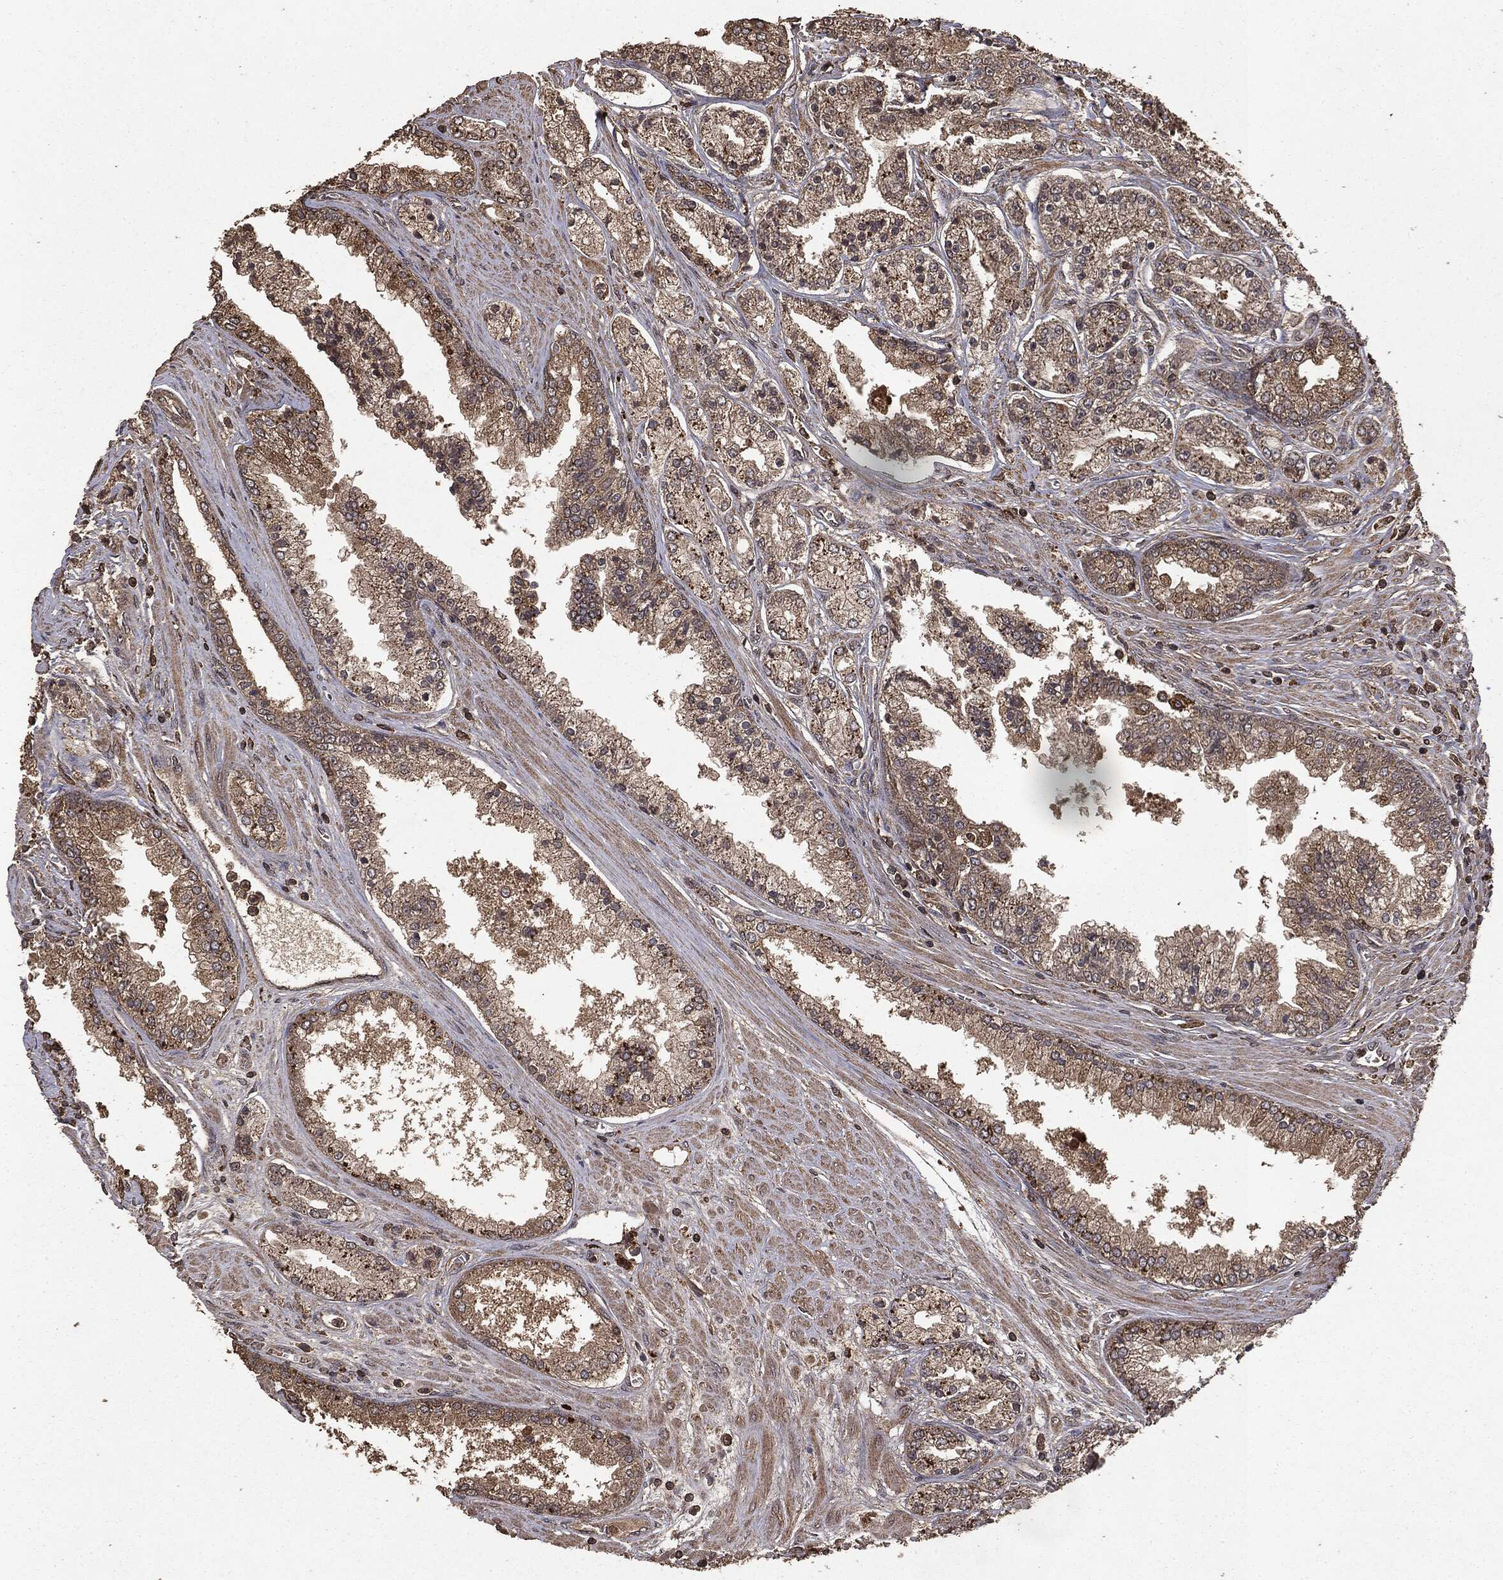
{"staining": {"intensity": "weak", "quantity": "25%-75%", "location": "cytoplasmic/membranous"}, "tissue": "prostate cancer", "cell_type": "Tumor cells", "image_type": "cancer", "snomed": [{"axis": "morphology", "description": "Adenocarcinoma, High grade"}, {"axis": "topography", "description": "Prostate"}], "caption": "Brown immunohistochemical staining in human prostate adenocarcinoma (high-grade) reveals weak cytoplasmic/membranous expression in about 25%-75% of tumor cells.", "gene": "NME1", "patient": {"sex": "male", "age": 66}}